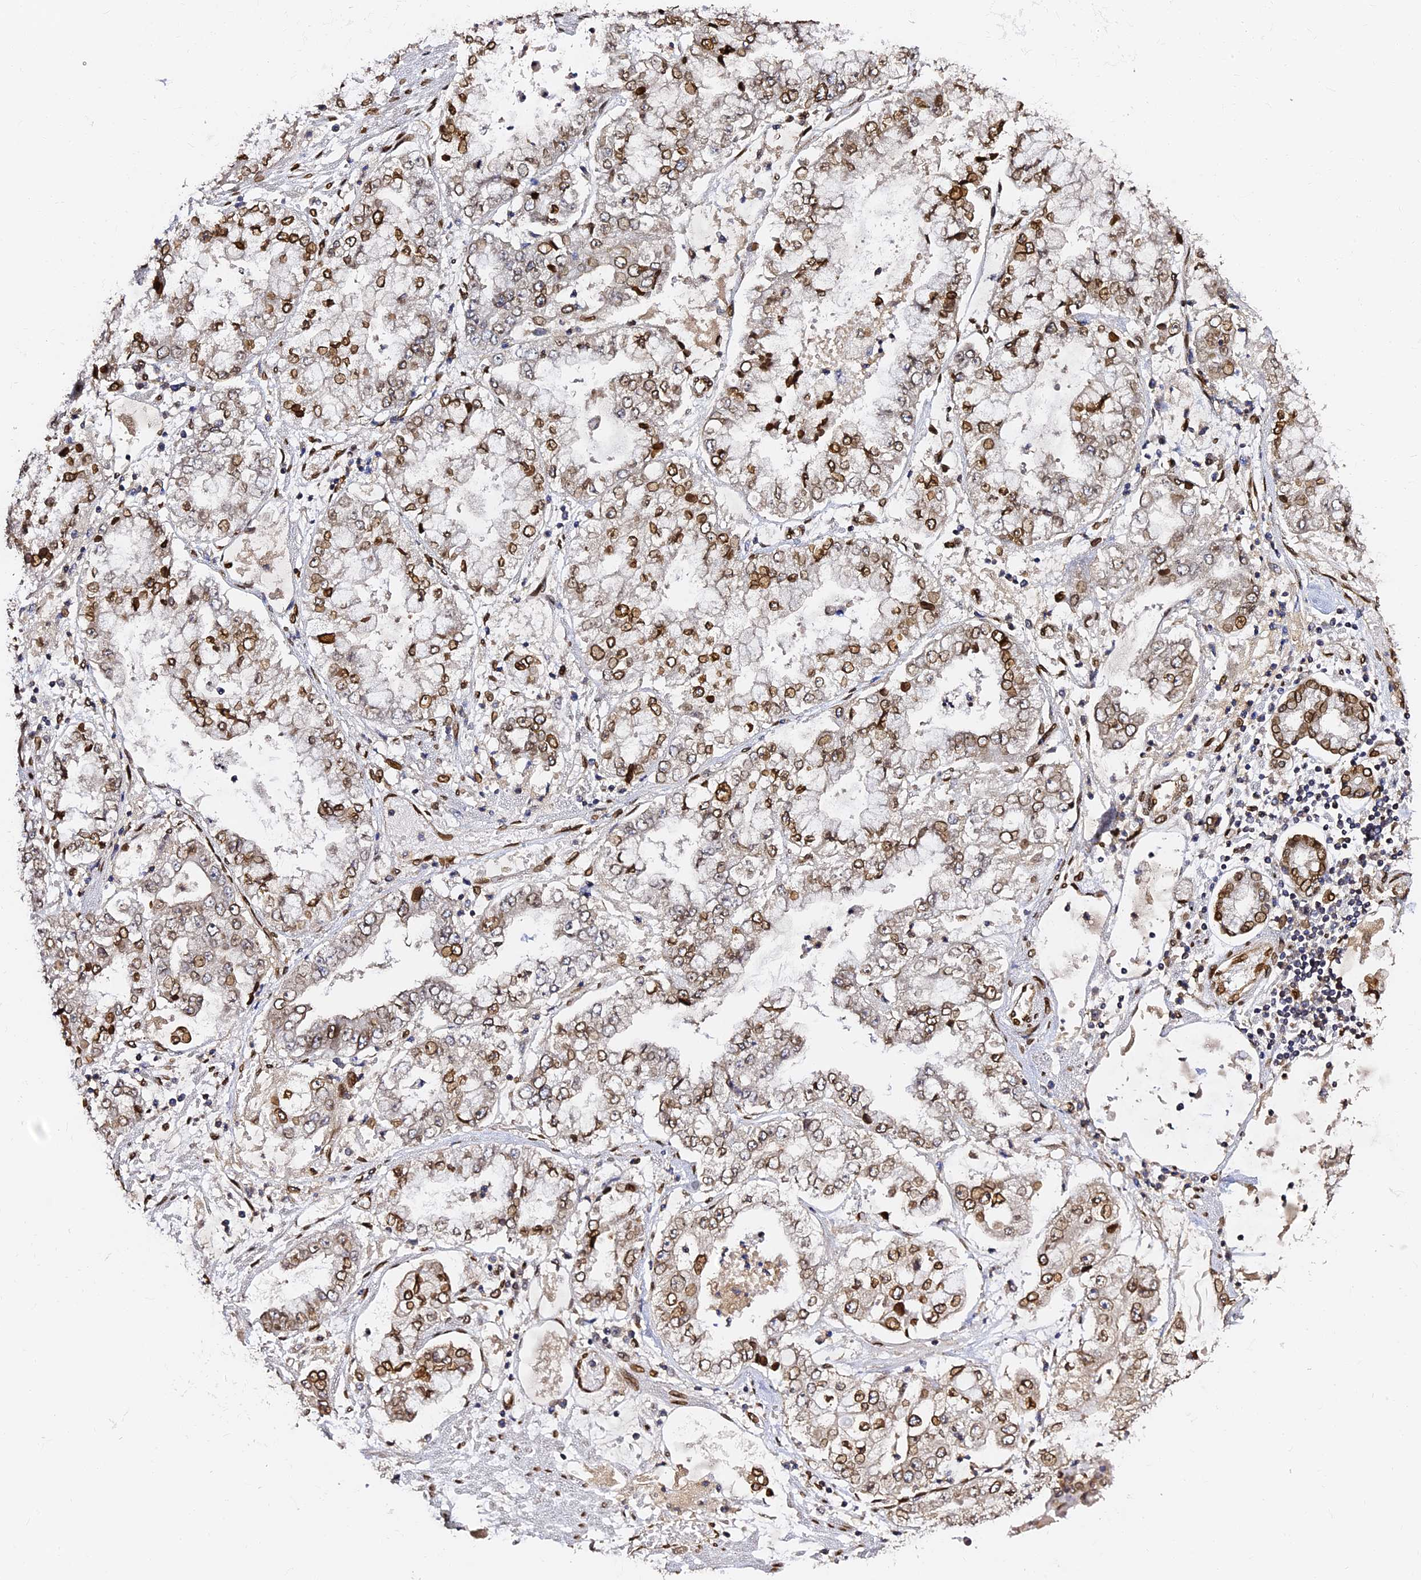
{"staining": {"intensity": "strong", "quantity": ">75%", "location": "cytoplasmic/membranous,nuclear"}, "tissue": "stomach cancer", "cell_type": "Tumor cells", "image_type": "cancer", "snomed": [{"axis": "morphology", "description": "Adenocarcinoma, NOS"}, {"axis": "topography", "description": "Stomach"}], "caption": "Protein analysis of stomach adenocarcinoma tissue displays strong cytoplasmic/membranous and nuclear expression in about >75% of tumor cells.", "gene": "ANAPC5", "patient": {"sex": "male", "age": 76}}